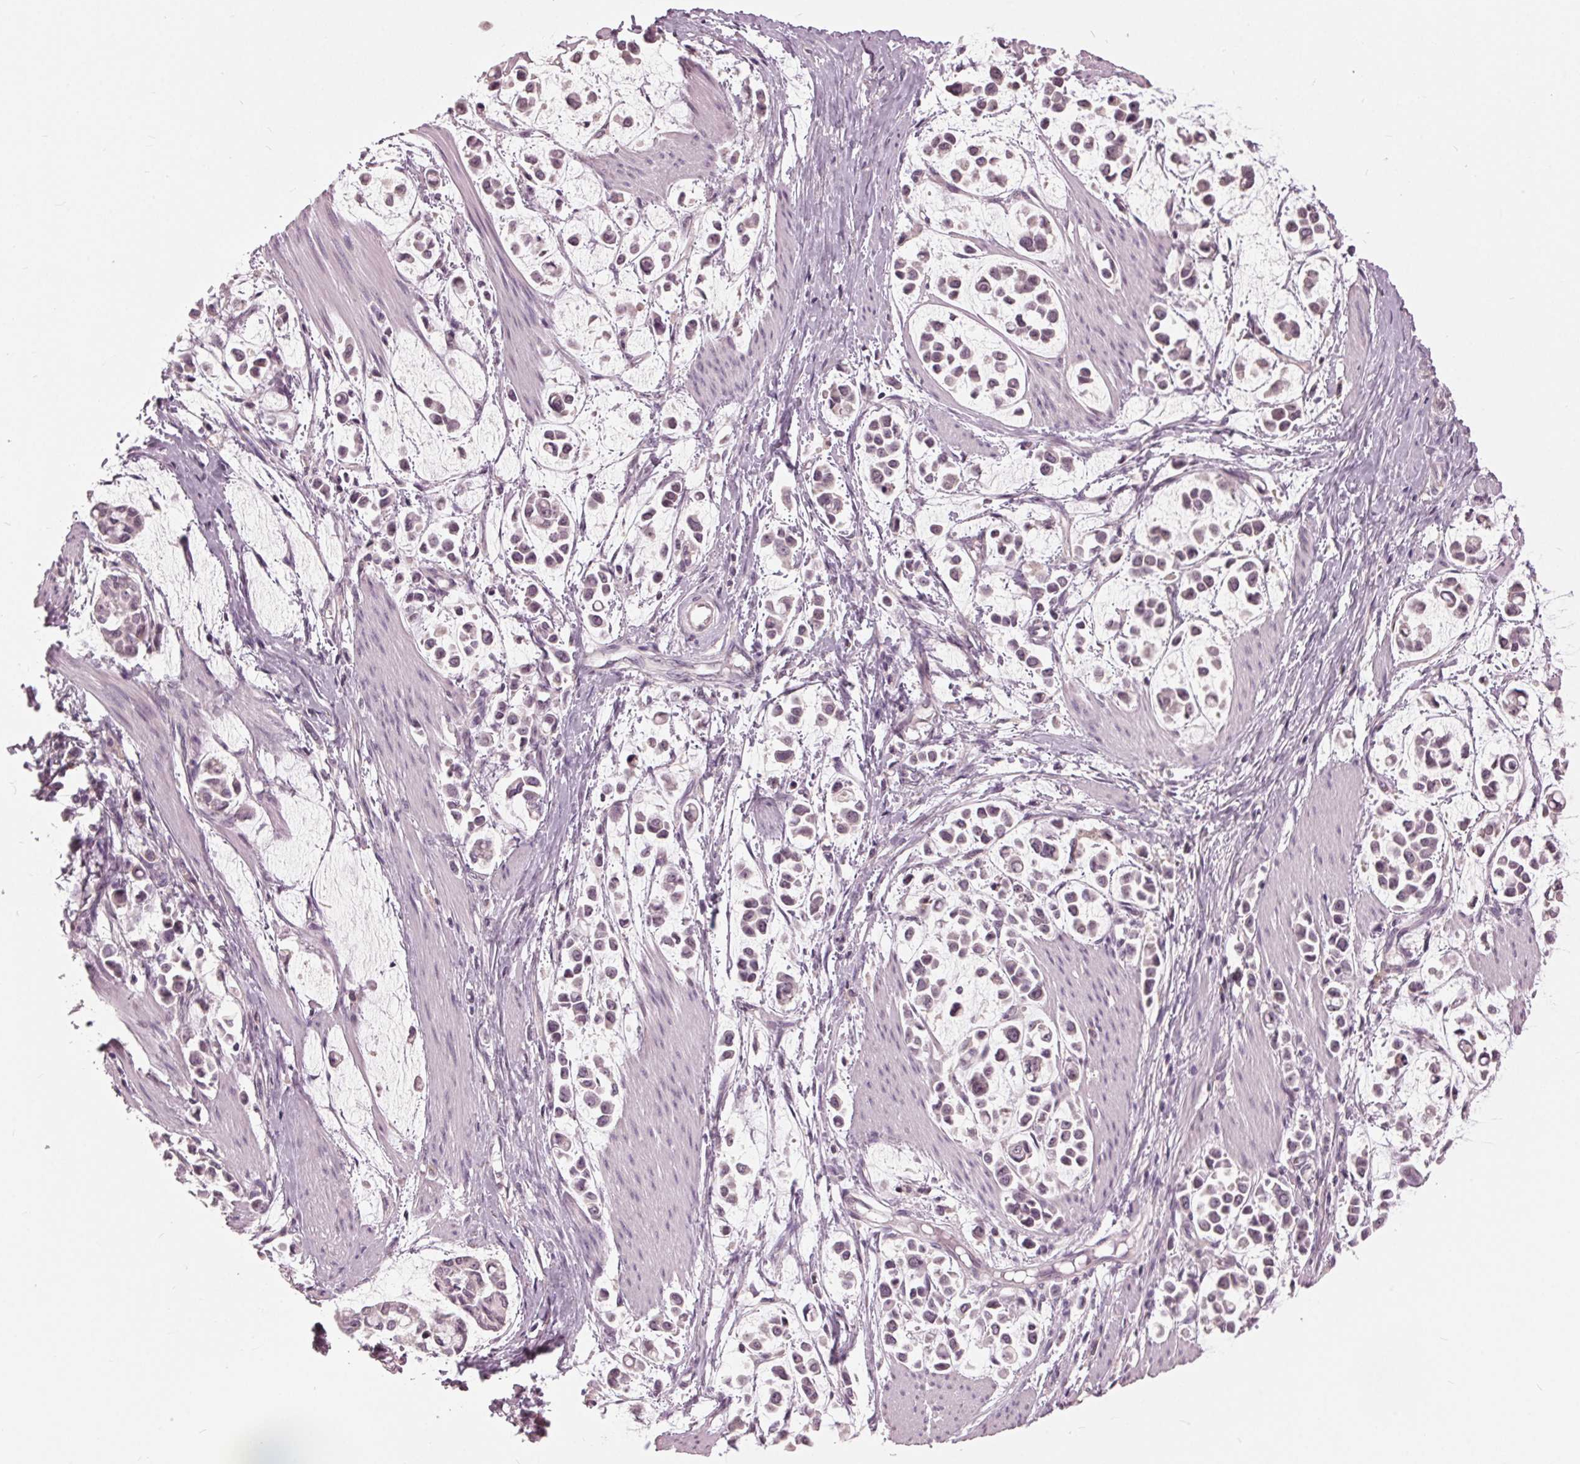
{"staining": {"intensity": "negative", "quantity": "none", "location": "none"}, "tissue": "stomach cancer", "cell_type": "Tumor cells", "image_type": "cancer", "snomed": [{"axis": "morphology", "description": "Adenocarcinoma, NOS"}, {"axis": "topography", "description": "Stomach"}], "caption": "Tumor cells are negative for brown protein staining in stomach adenocarcinoma. (Brightfield microscopy of DAB immunohistochemistry at high magnification).", "gene": "SIGLEC6", "patient": {"sex": "male", "age": 82}}